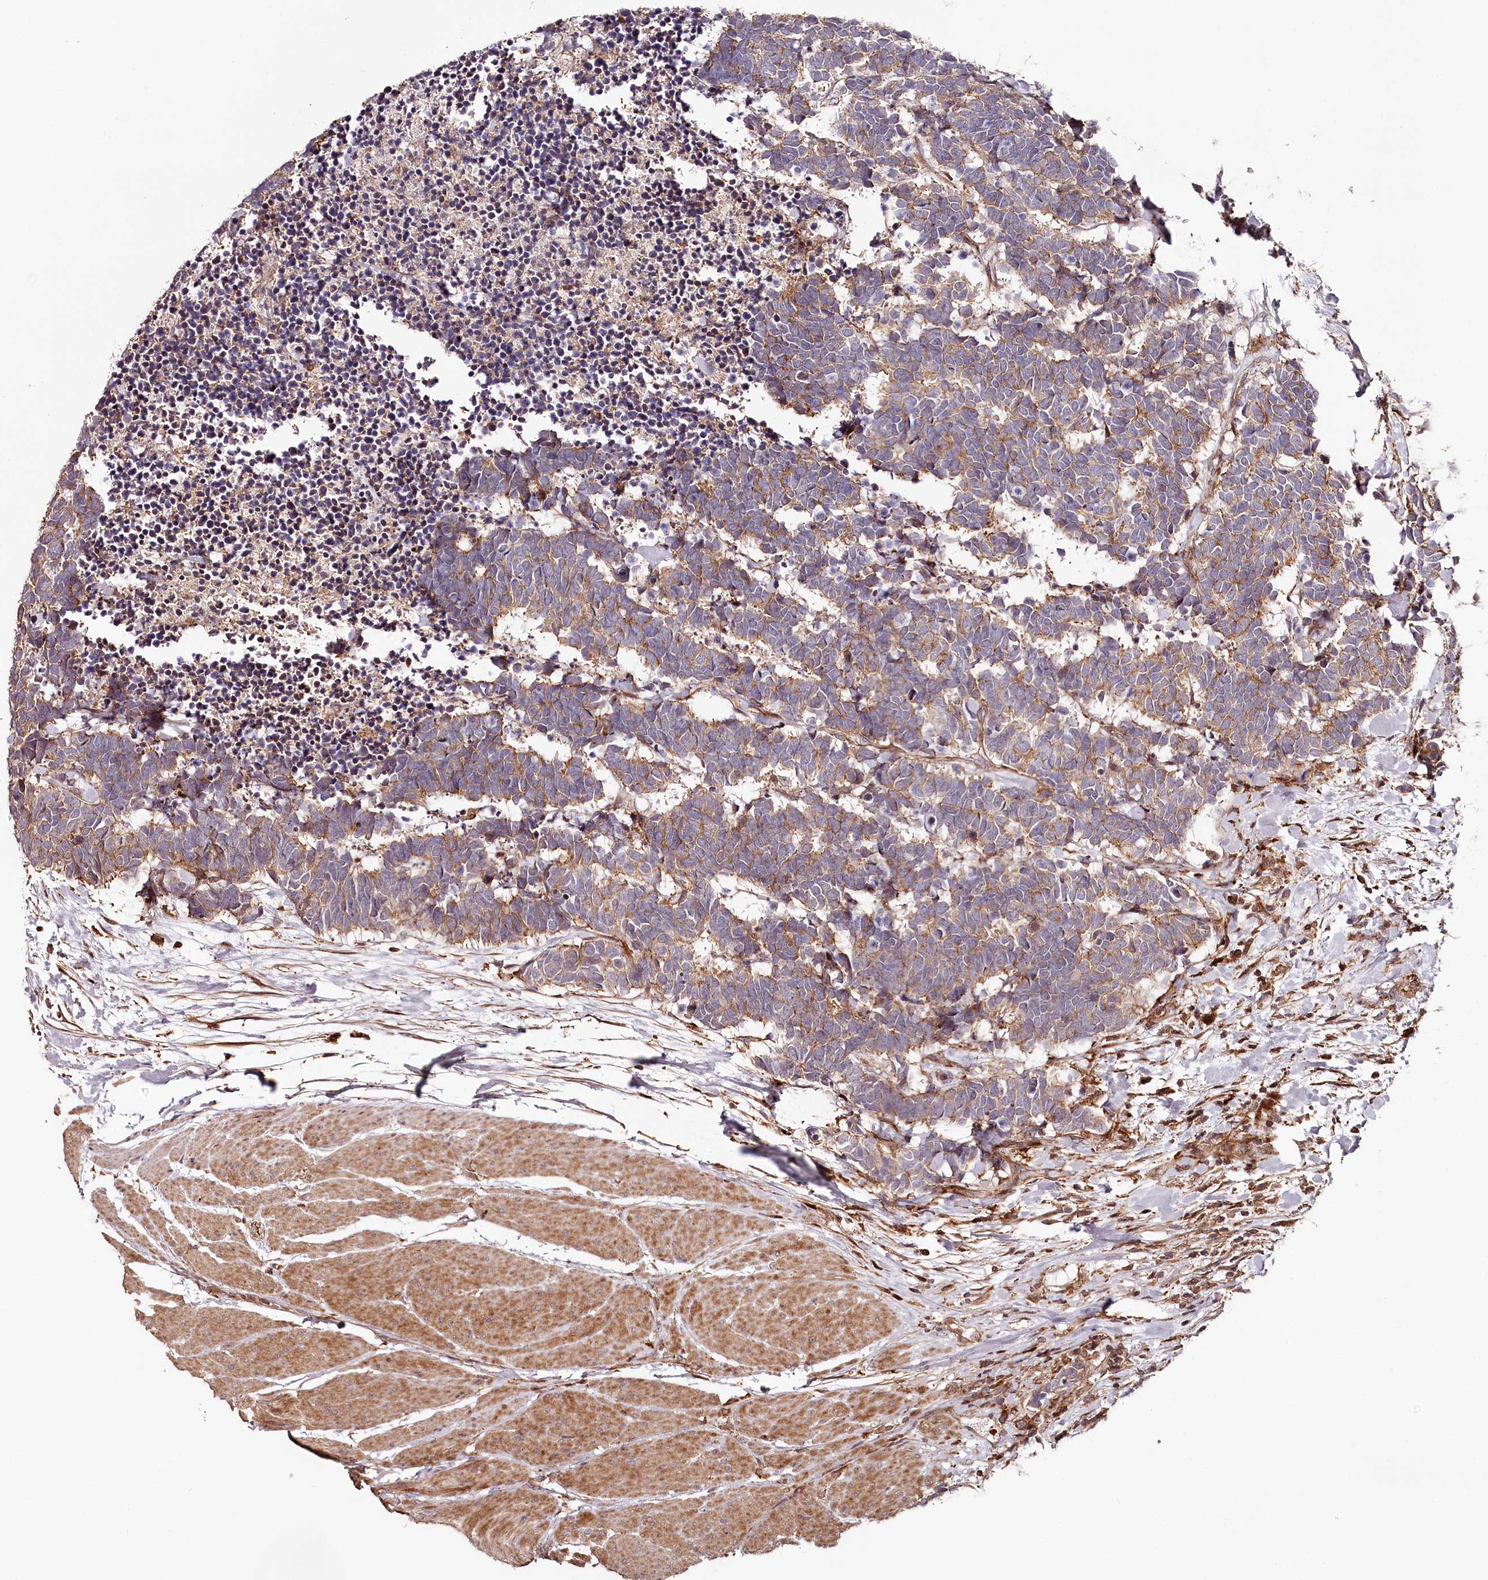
{"staining": {"intensity": "moderate", "quantity": ">75%", "location": "cytoplasmic/membranous"}, "tissue": "carcinoid", "cell_type": "Tumor cells", "image_type": "cancer", "snomed": [{"axis": "morphology", "description": "Carcinoma, NOS"}, {"axis": "morphology", "description": "Carcinoid, malignant, NOS"}, {"axis": "topography", "description": "Urinary bladder"}], "caption": "About >75% of tumor cells in human carcinoma reveal moderate cytoplasmic/membranous protein expression as visualized by brown immunohistochemical staining.", "gene": "KIF14", "patient": {"sex": "male", "age": 57}}